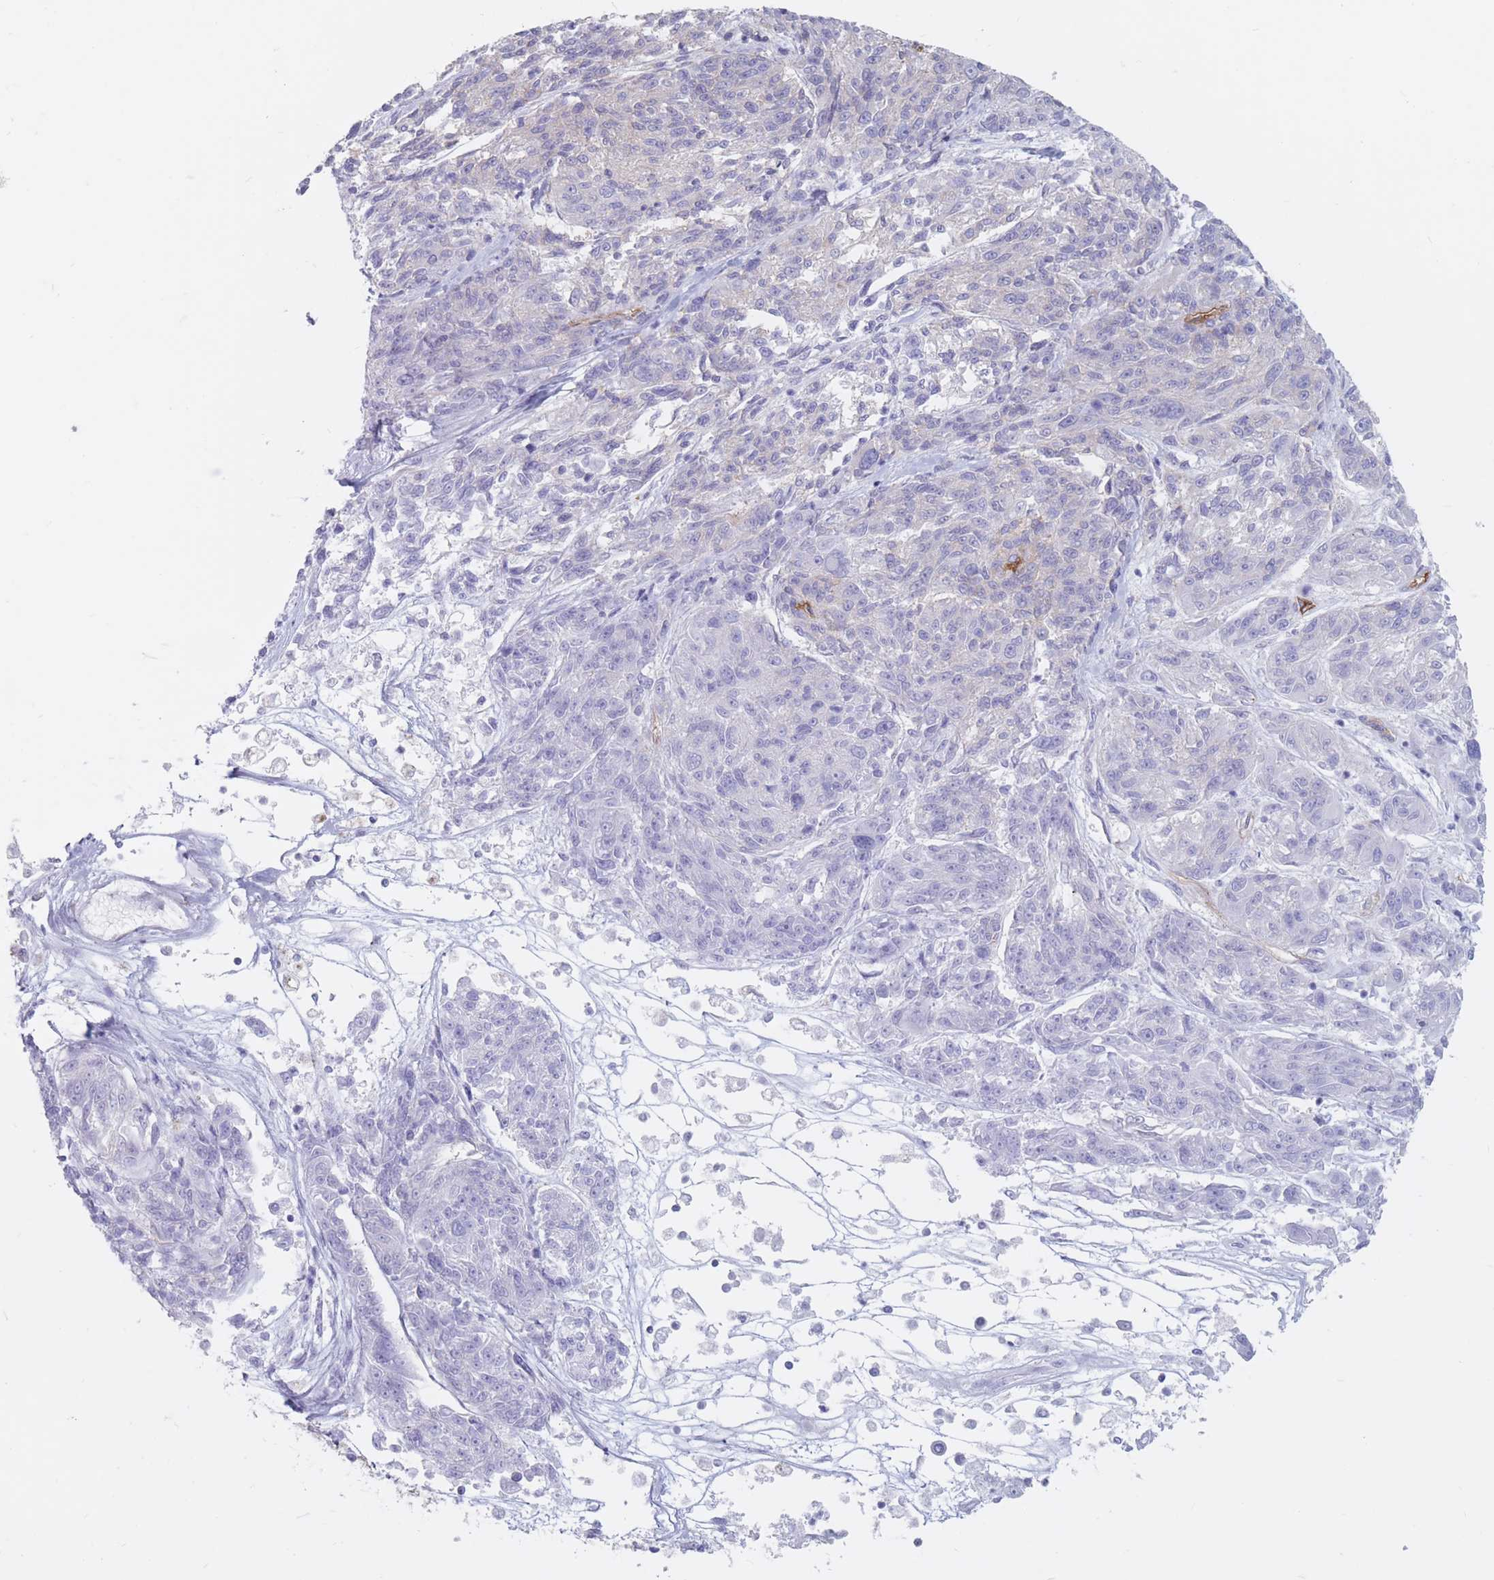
{"staining": {"intensity": "negative", "quantity": "none", "location": "none"}, "tissue": "melanoma", "cell_type": "Tumor cells", "image_type": "cancer", "snomed": [{"axis": "morphology", "description": "Malignant melanoma, NOS"}, {"axis": "topography", "description": "Skin"}], "caption": "Immunohistochemistry (IHC) photomicrograph of melanoma stained for a protein (brown), which shows no expression in tumor cells.", "gene": "PLPP1", "patient": {"sex": "male", "age": 53}}